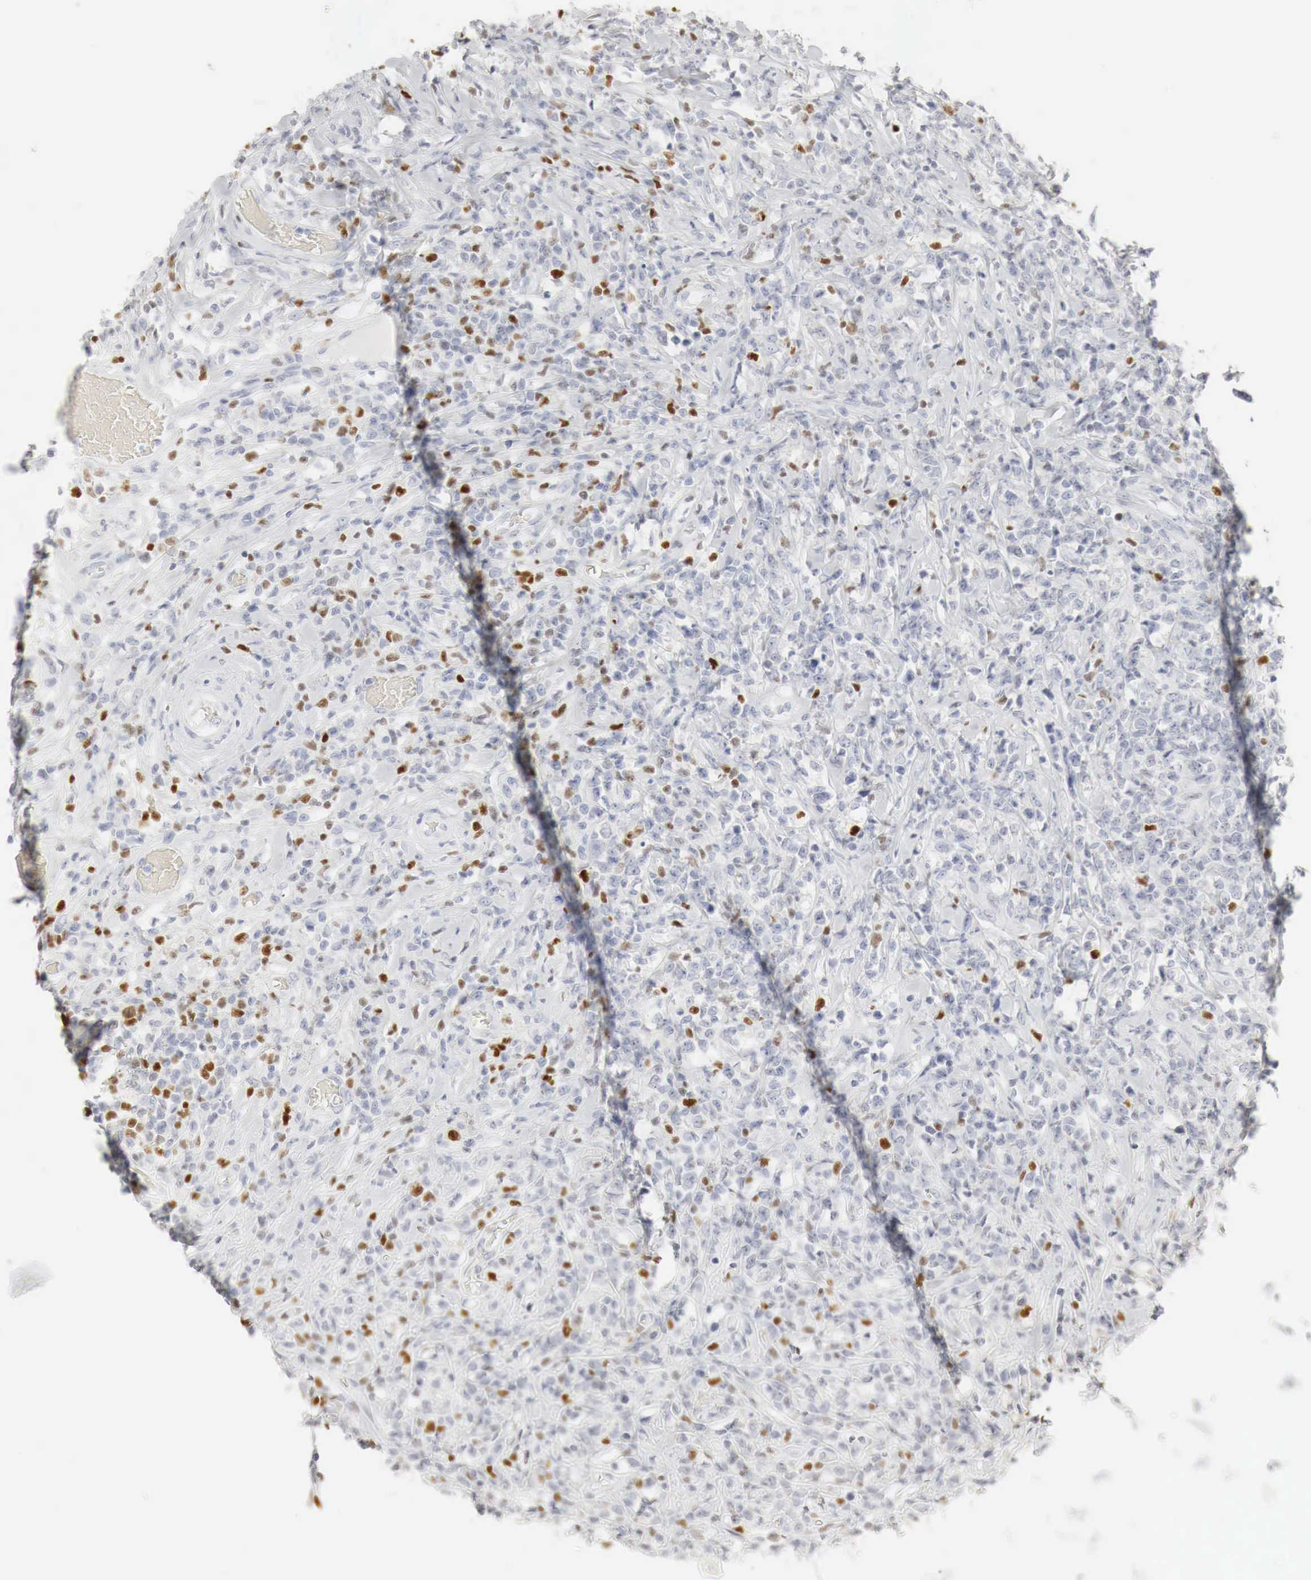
{"staining": {"intensity": "negative", "quantity": "none", "location": "none"}, "tissue": "lymphoma", "cell_type": "Tumor cells", "image_type": "cancer", "snomed": [{"axis": "morphology", "description": "Malignant lymphoma, non-Hodgkin's type, High grade"}, {"axis": "topography", "description": "Colon"}], "caption": "DAB immunohistochemical staining of human lymphoma reveals no significant staining in tumor cells.", "gene": "TP63", "patient": {"sex": "male", "age": 82}}